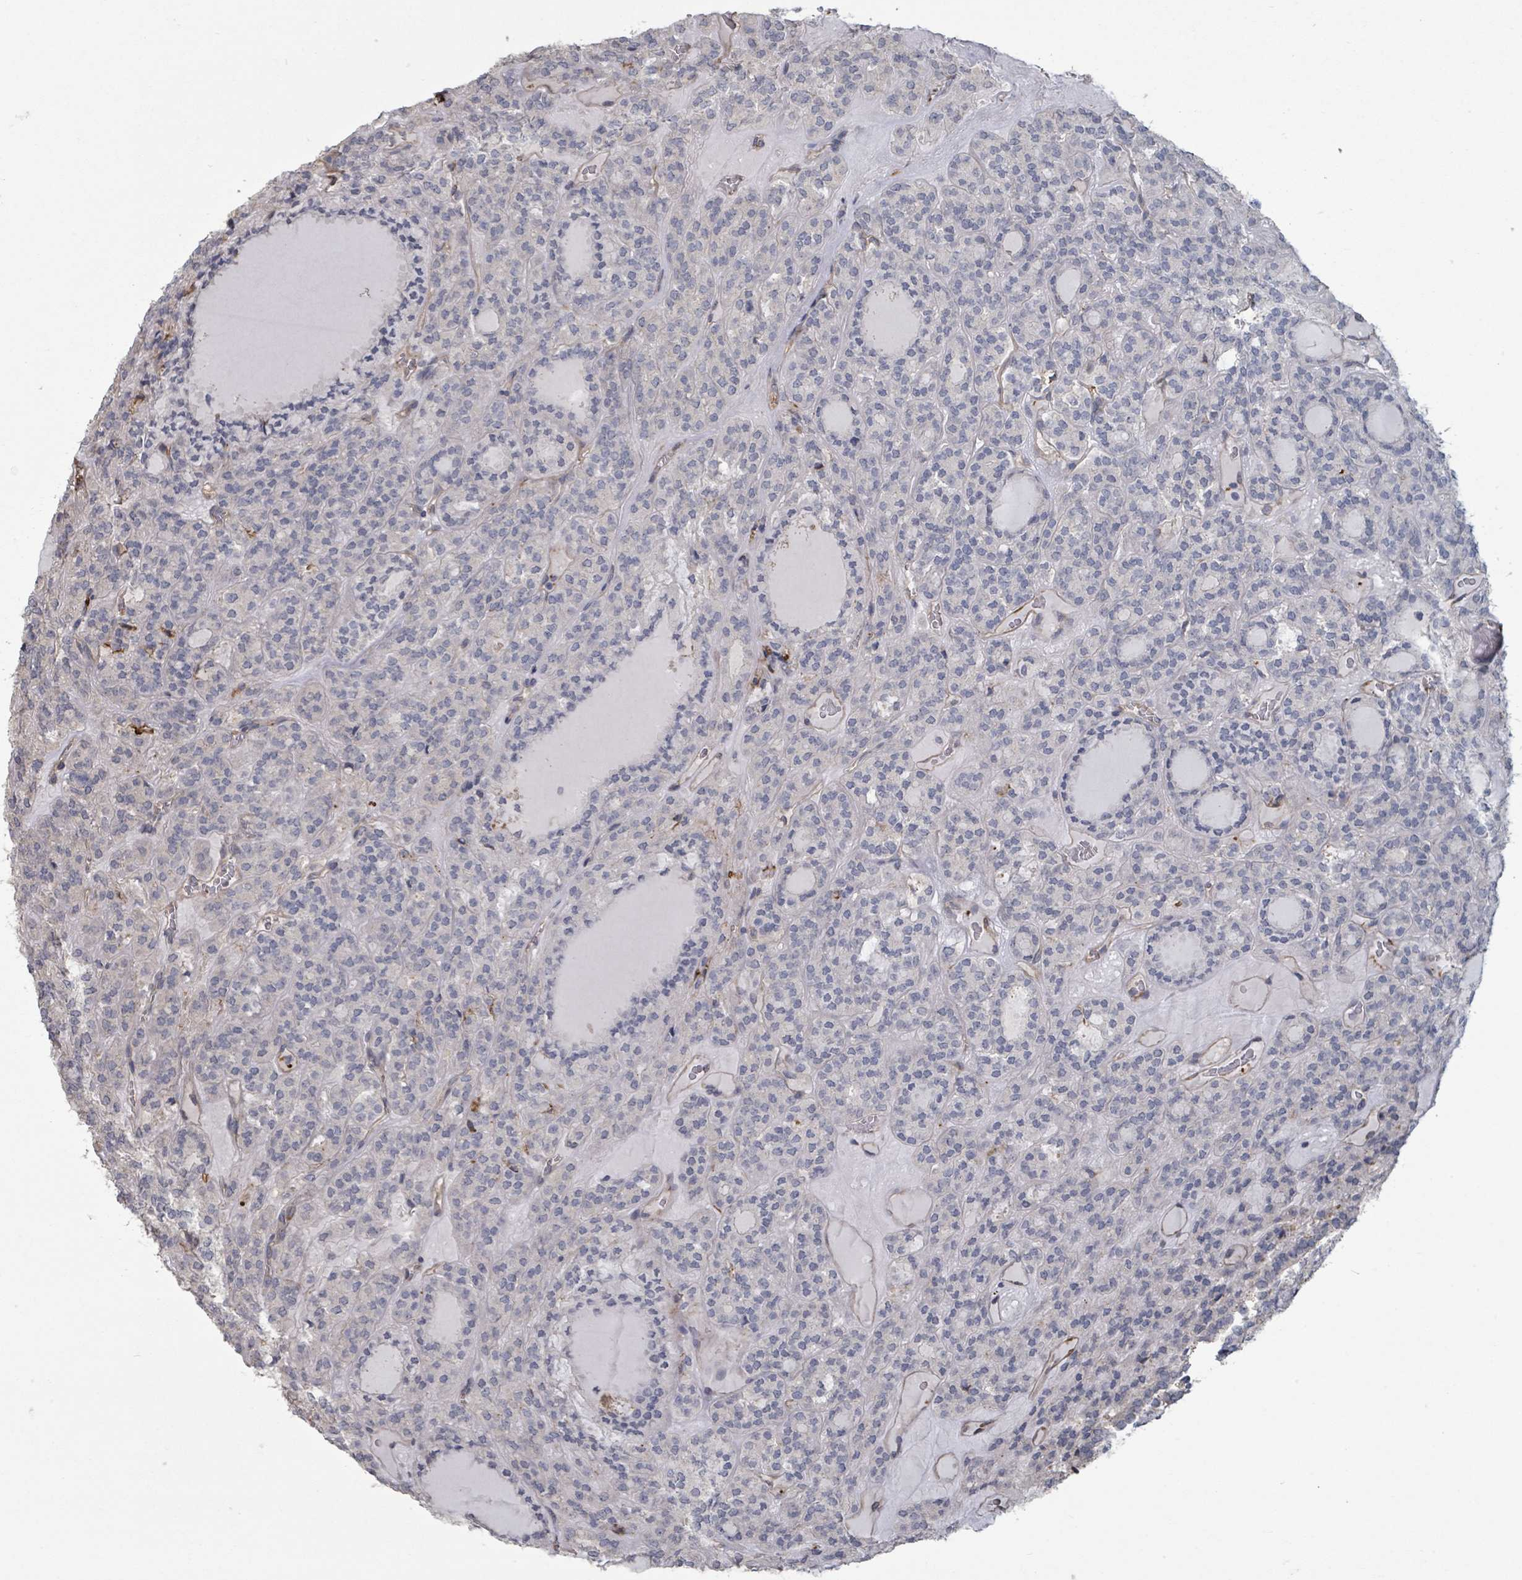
{"staining": {"intensity": "negative", "quantity": "none", "location": "none"}, "tissue": "thyroid cancer", "cell_type": "Tumor cells", "image_type": "cancer", "snomed": [{"axis": "morphology", "description": "Follicular adenoma carcinoma, NOS"}, {"axis": "topography", "description": "Thyroid gland"}], "caption": "Thyroid cancer was stained to show a protein in brown. There is no significant positivity in tumor cells.", "gene": "PLAUR", "patient": {"sex": "female", "age": 63}}